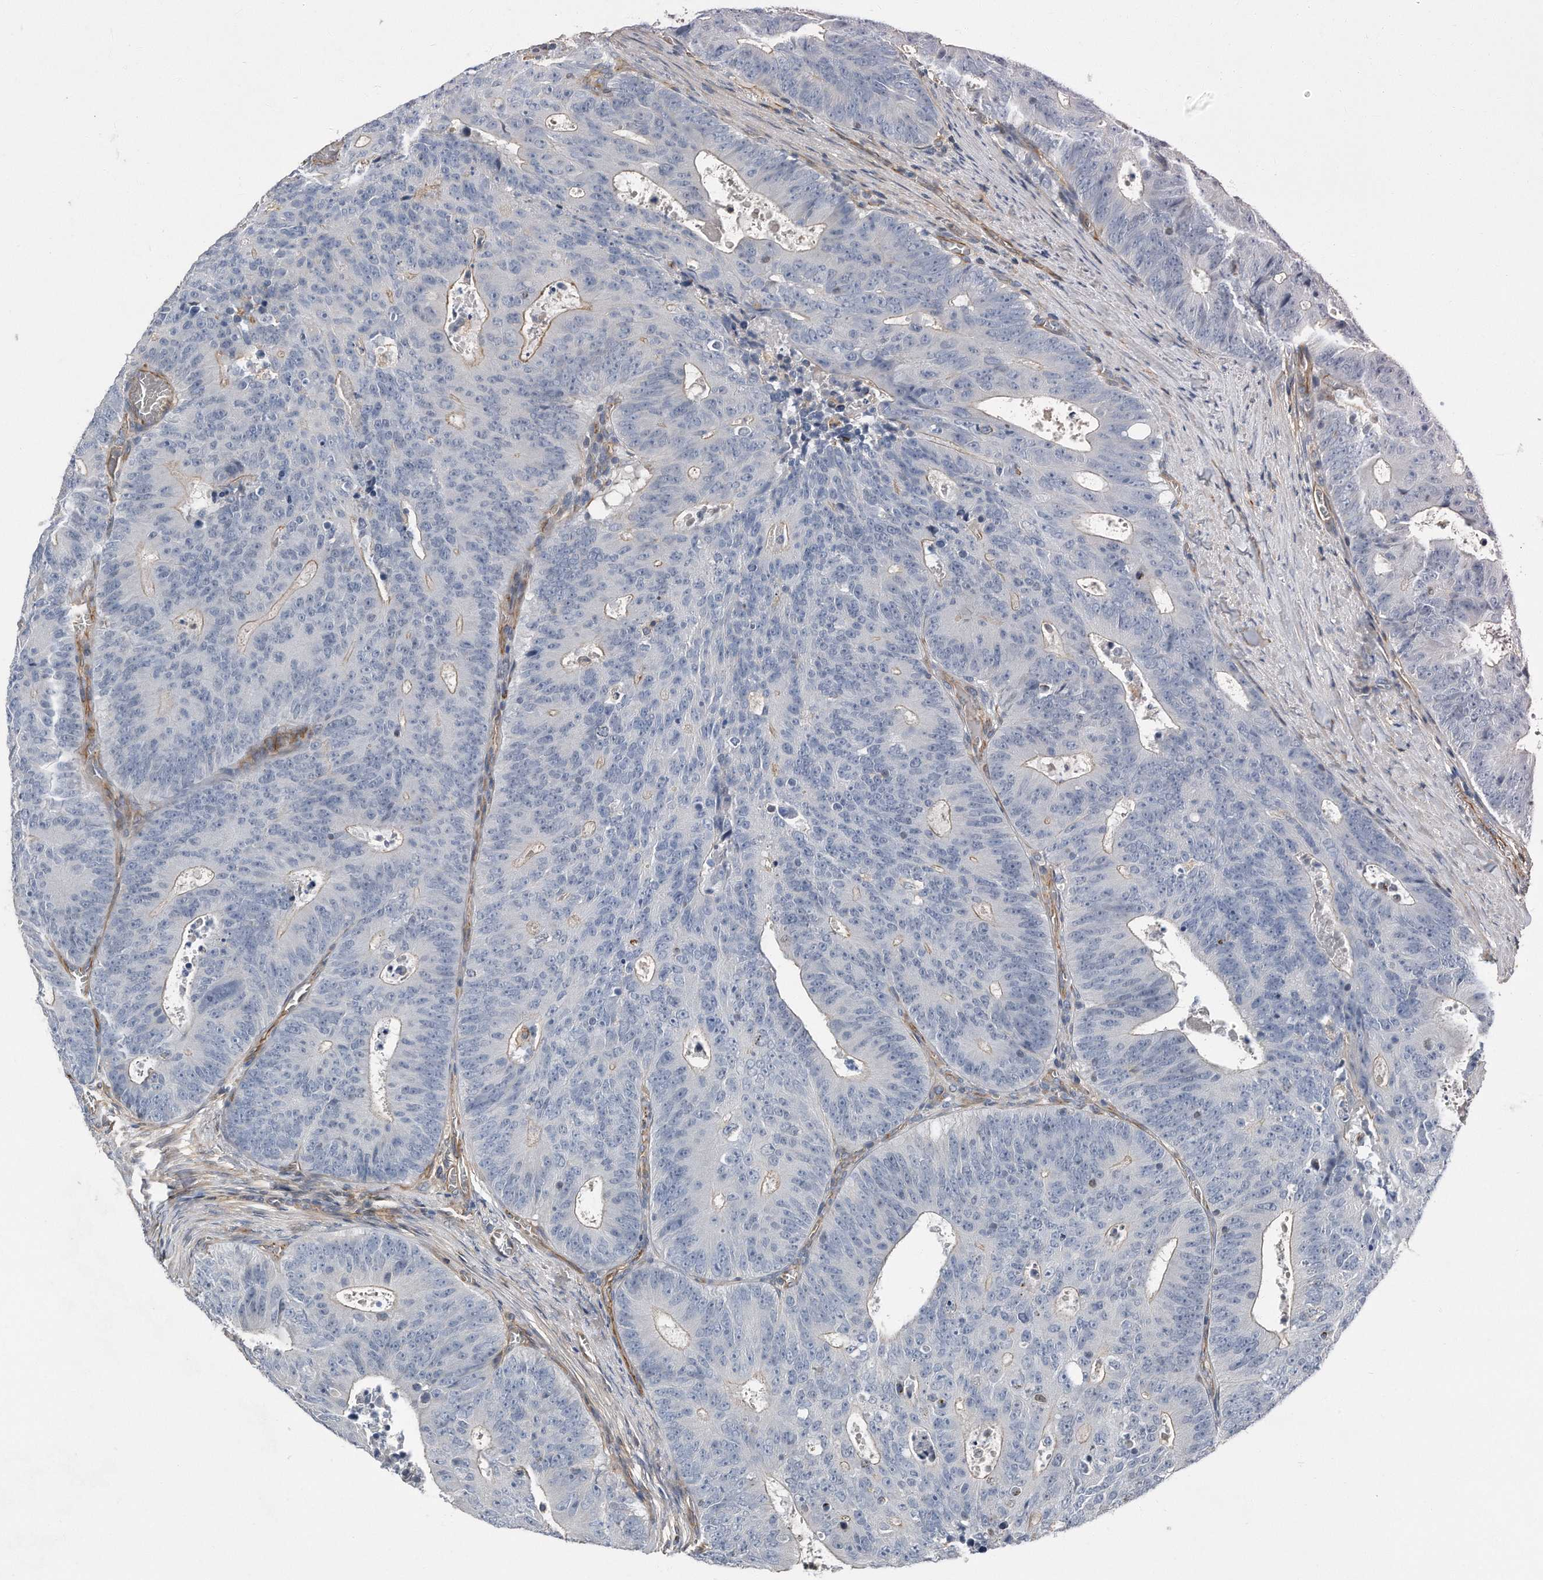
{"staining": {"intensity": "moderate", "quantity": "<25%", "location": "cytoplasmic/membranous"}, "tissue": "colorectal cancer", "cell_type": "Tumor cells", "image_type": "cancer", "snomed": [{"axis": "morphology", "description": "Adenocarcinoma, NOS"}, {"axis": "topography", "description": "Colon"}], "caption": "Colorectal cancer (adenocarcinoma) stained for a protein displays moderate cytoplasmic/membranous positivity in tumor cells. Immunohistochemistry (ihc) stains the protein in brown and the nuclei are stained blue.", "gene": "GPC1", "patient": {"sex": "male", "age": 87}}